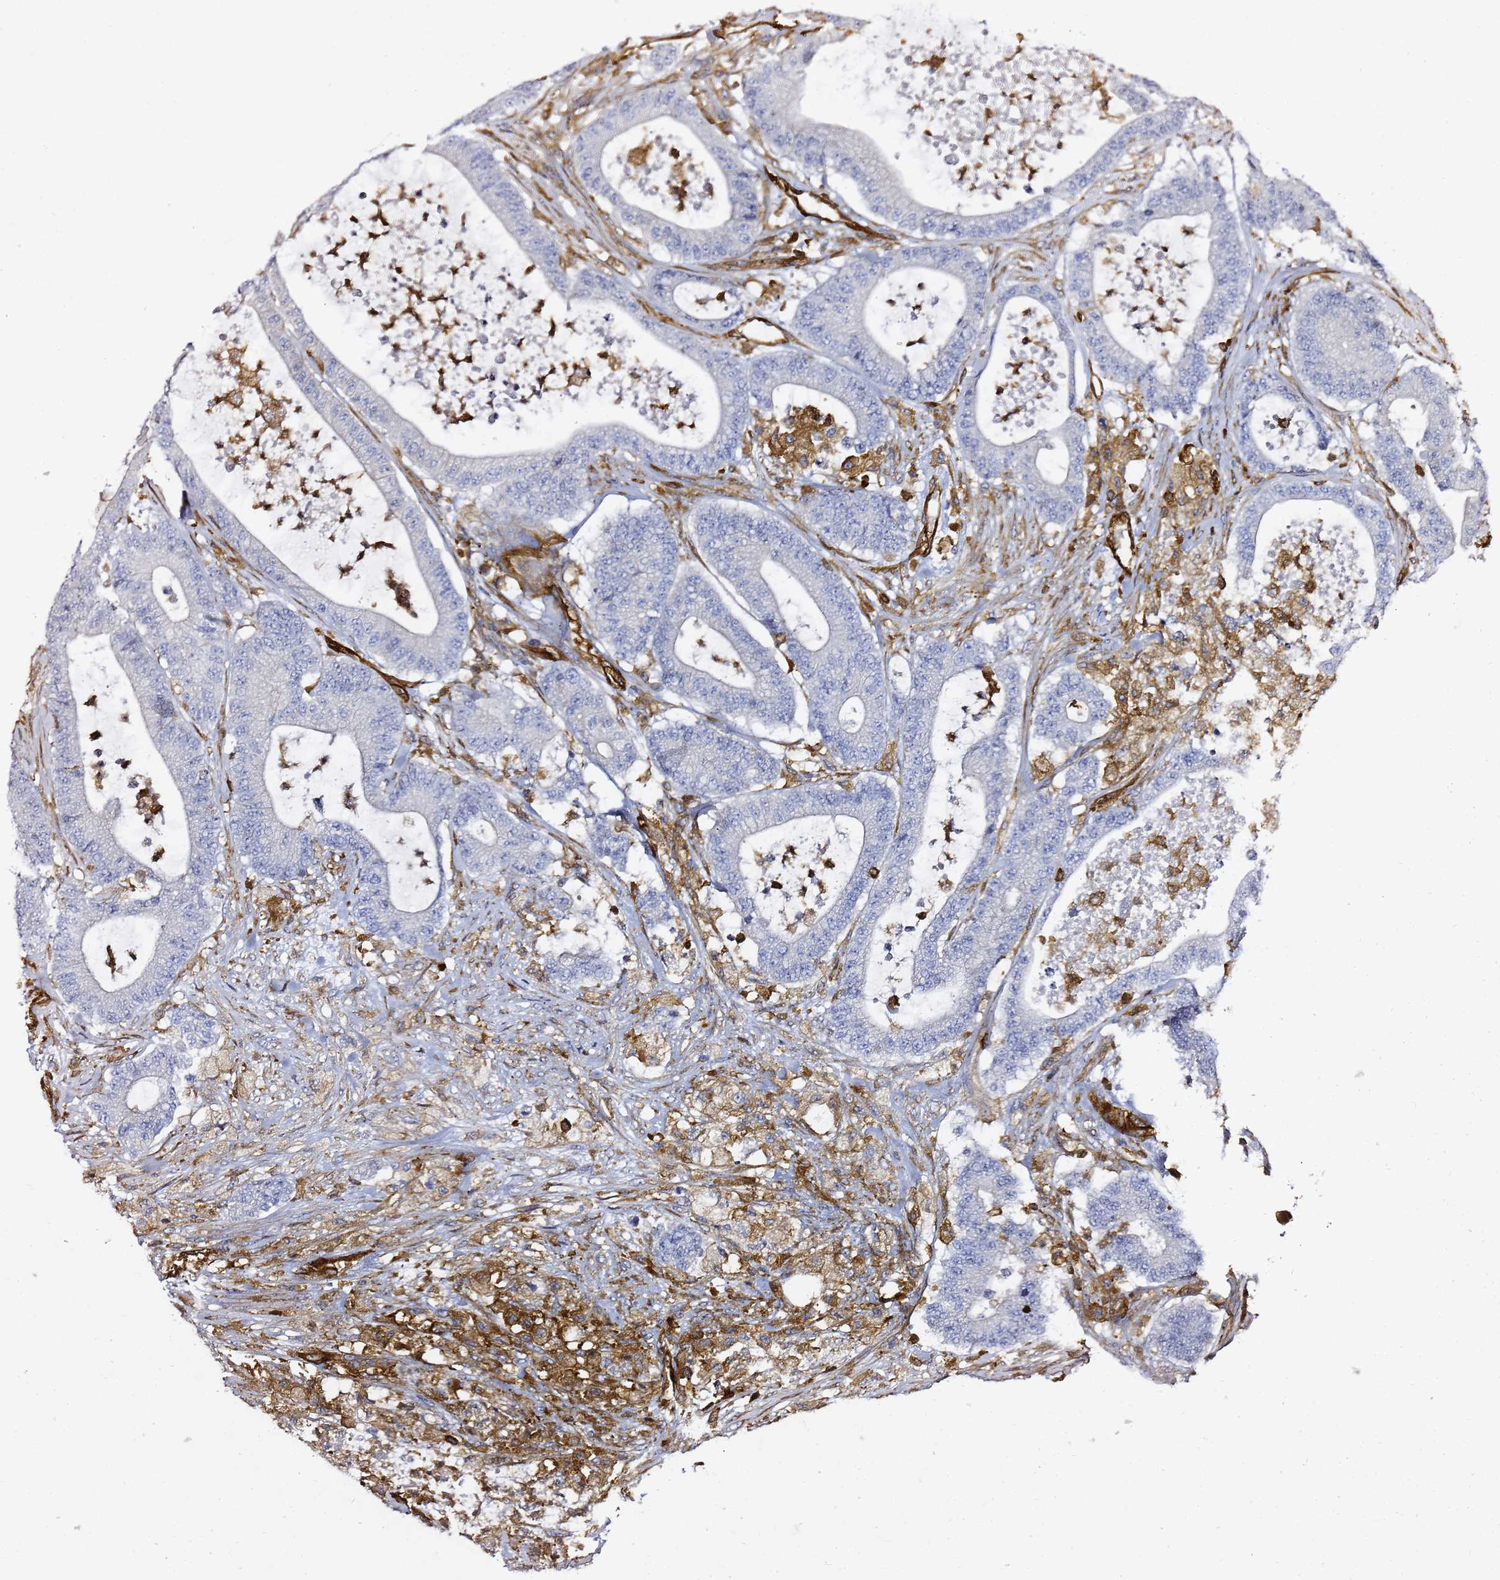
{"staining": {"intensity": "negative", "quantity": "none", "location": "none"}, "tissue": "colorectal cancer", "cell_type": "Tumor cells", "image_type": "cancer", "snomed": [{"axis": "morphology", "description": "Adenocarcinoma, NOS"}, {"axis": "topography", "description": "Colon"}], "caption": "Immunohistochemical staining of colorectal cancer shows no significant expression in tumor cells.", "gene": "ZBTB8OS", "patient": {"sex": "female", "age": 84}}